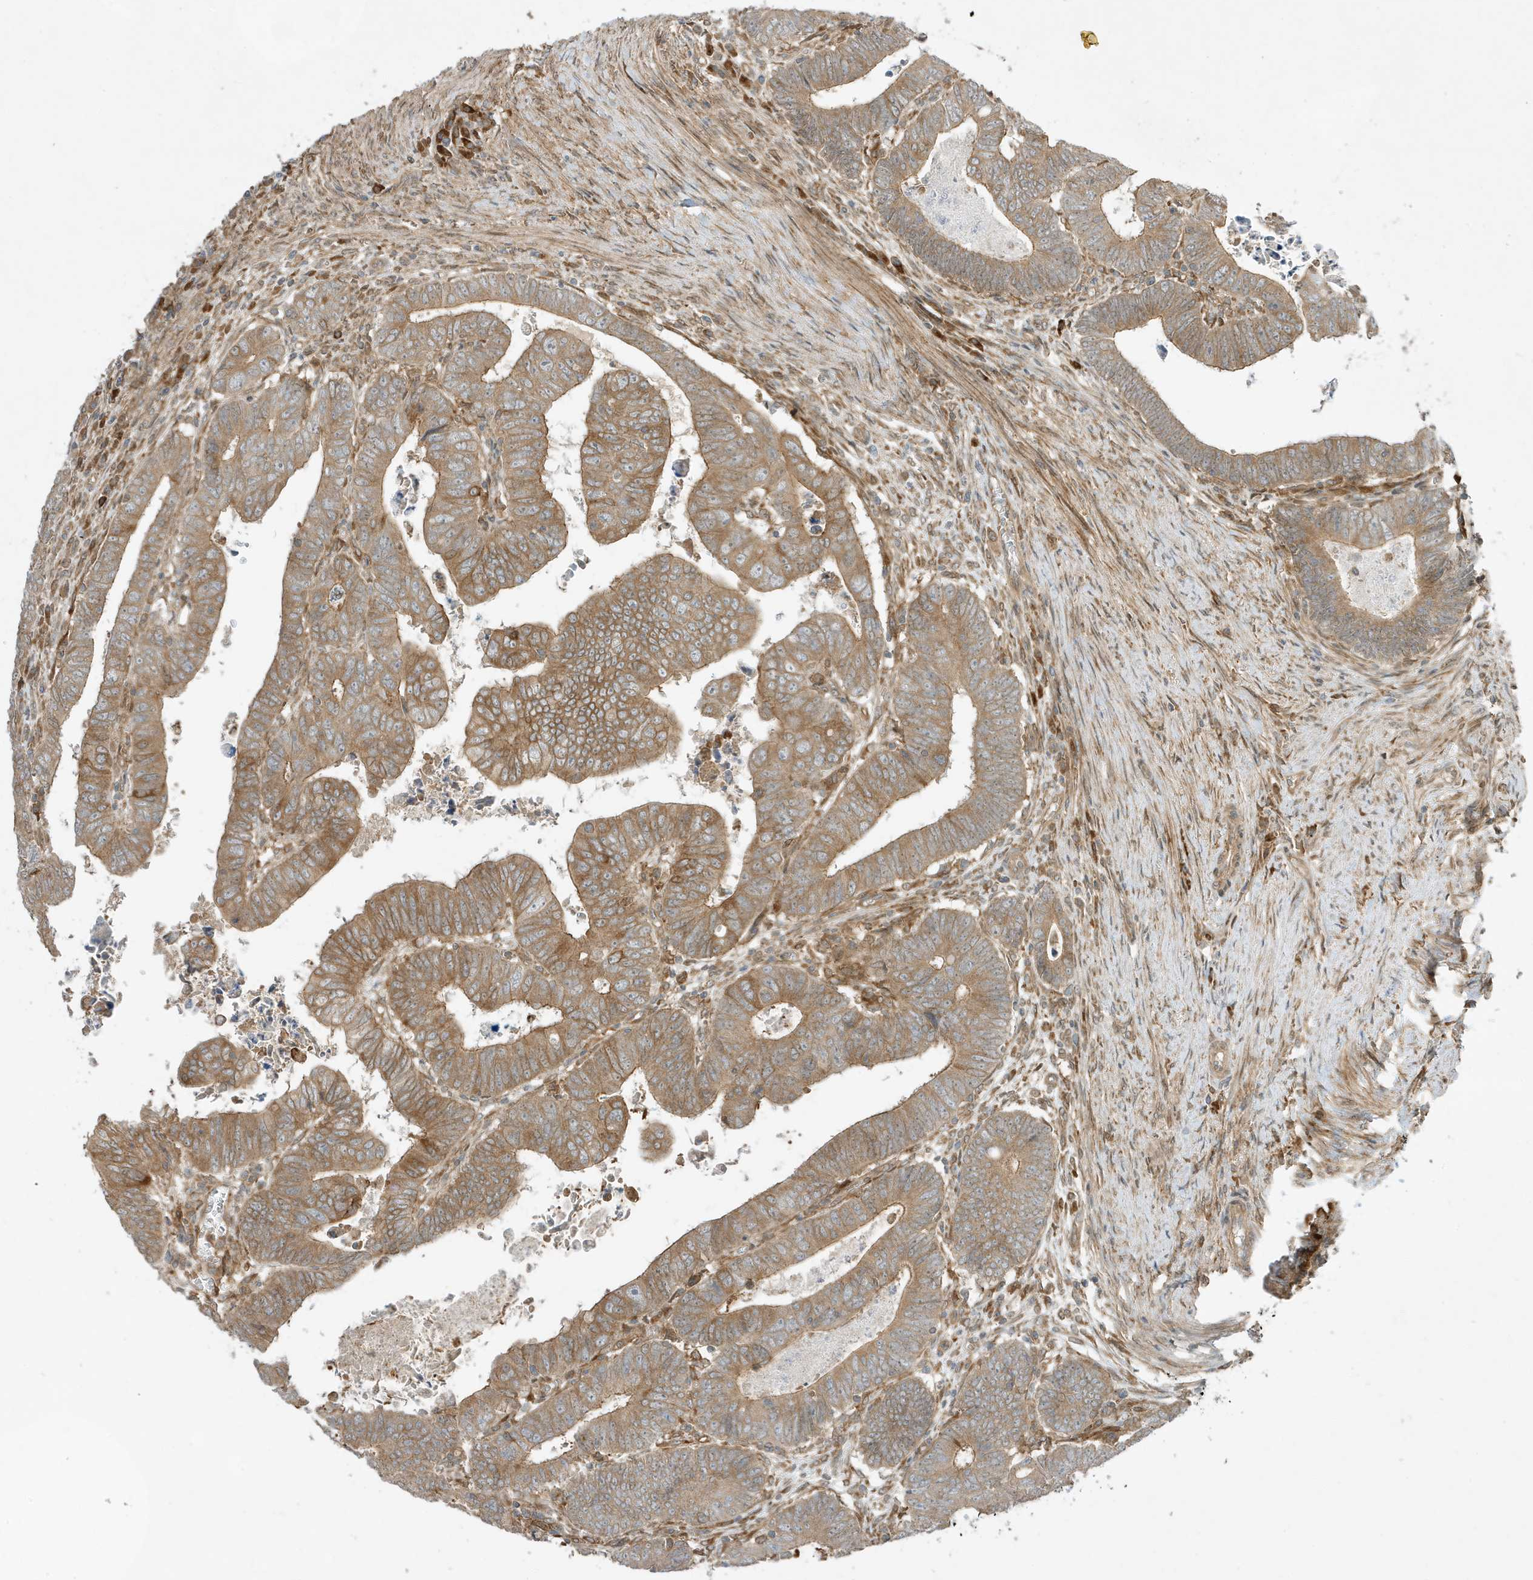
{"staining": {"intensity": "moderate", "quantity": ">75%", "location": "cytoplasmic/membranous"}, "tissue": "colorectal cancer", "cell_type": "Tumor cells", "image_type": "cancer", "snomed": [{"axis": "morphology", "description": "Normal tissue, NOS"}, {"axis": "morphology", "description": "Adenocarcinoma, NOS"}, {"axis": "topography", "description": "Rectum"}], "caption": "An image of human adenocarcinoma (colorectal) stained for a protein shows moderate cytoplasmic/membranous brown staining in tumor cells.", "gene": "SCARF2", "patient": {"sex": "female", "age": 65}}